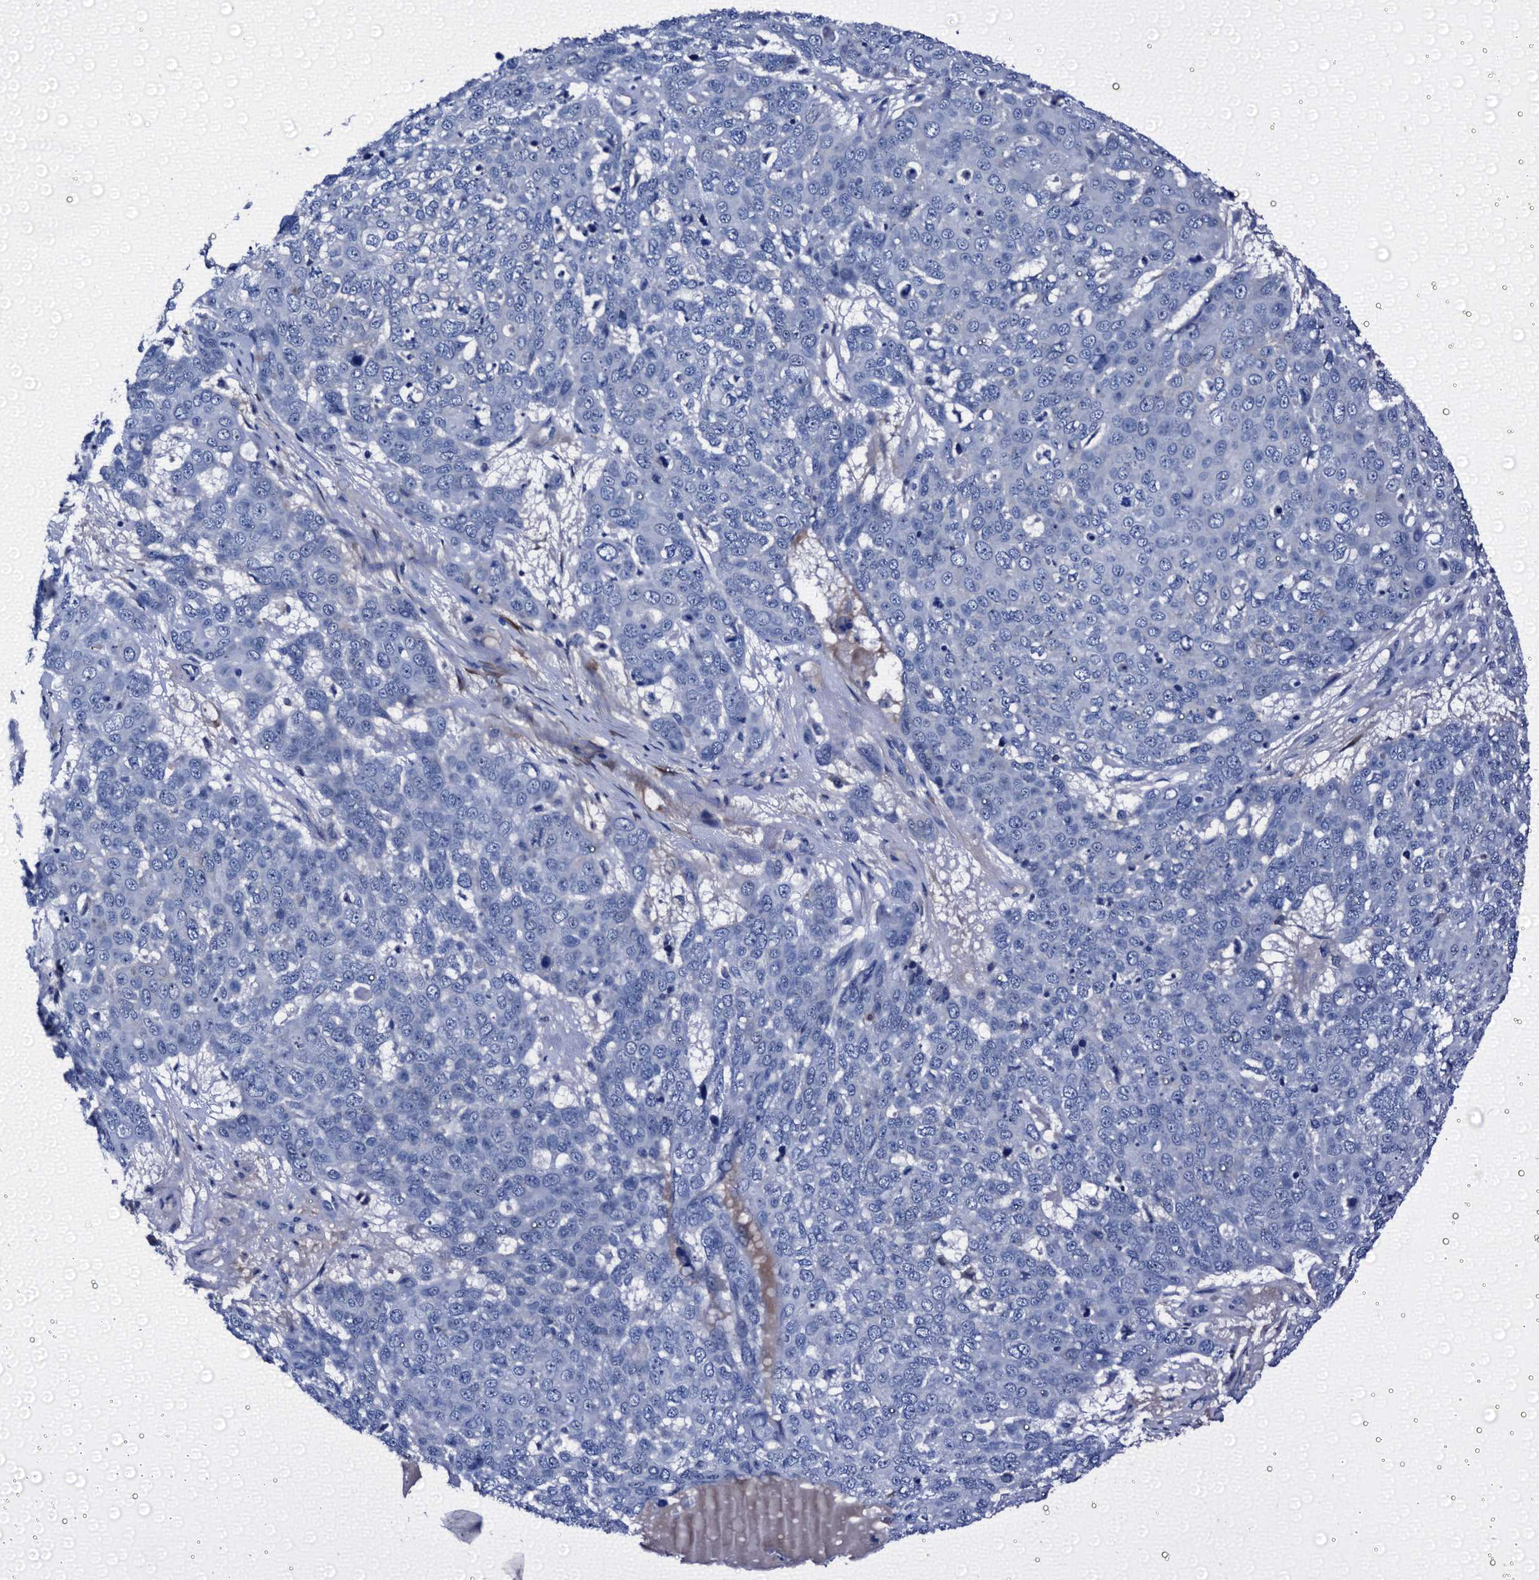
{"staining": {"intensity": "negative", "quantity": "none", "location": "none"}, "tissue": "skin cancer", "cell_type": "Tumor cells", "image_type": "cancer", "snomed": [{"axis": "morphology", "description": "Squamous cell carcinoma, NOS"}, {"axis": "topography", "description": "Skin"}], "caption": "This is an IHC image of human squamous cell carcinoma (skin). There is no expression in tumor cells.", "gene": "EMG1", "patient": {"sex": "male", "age": 71}}